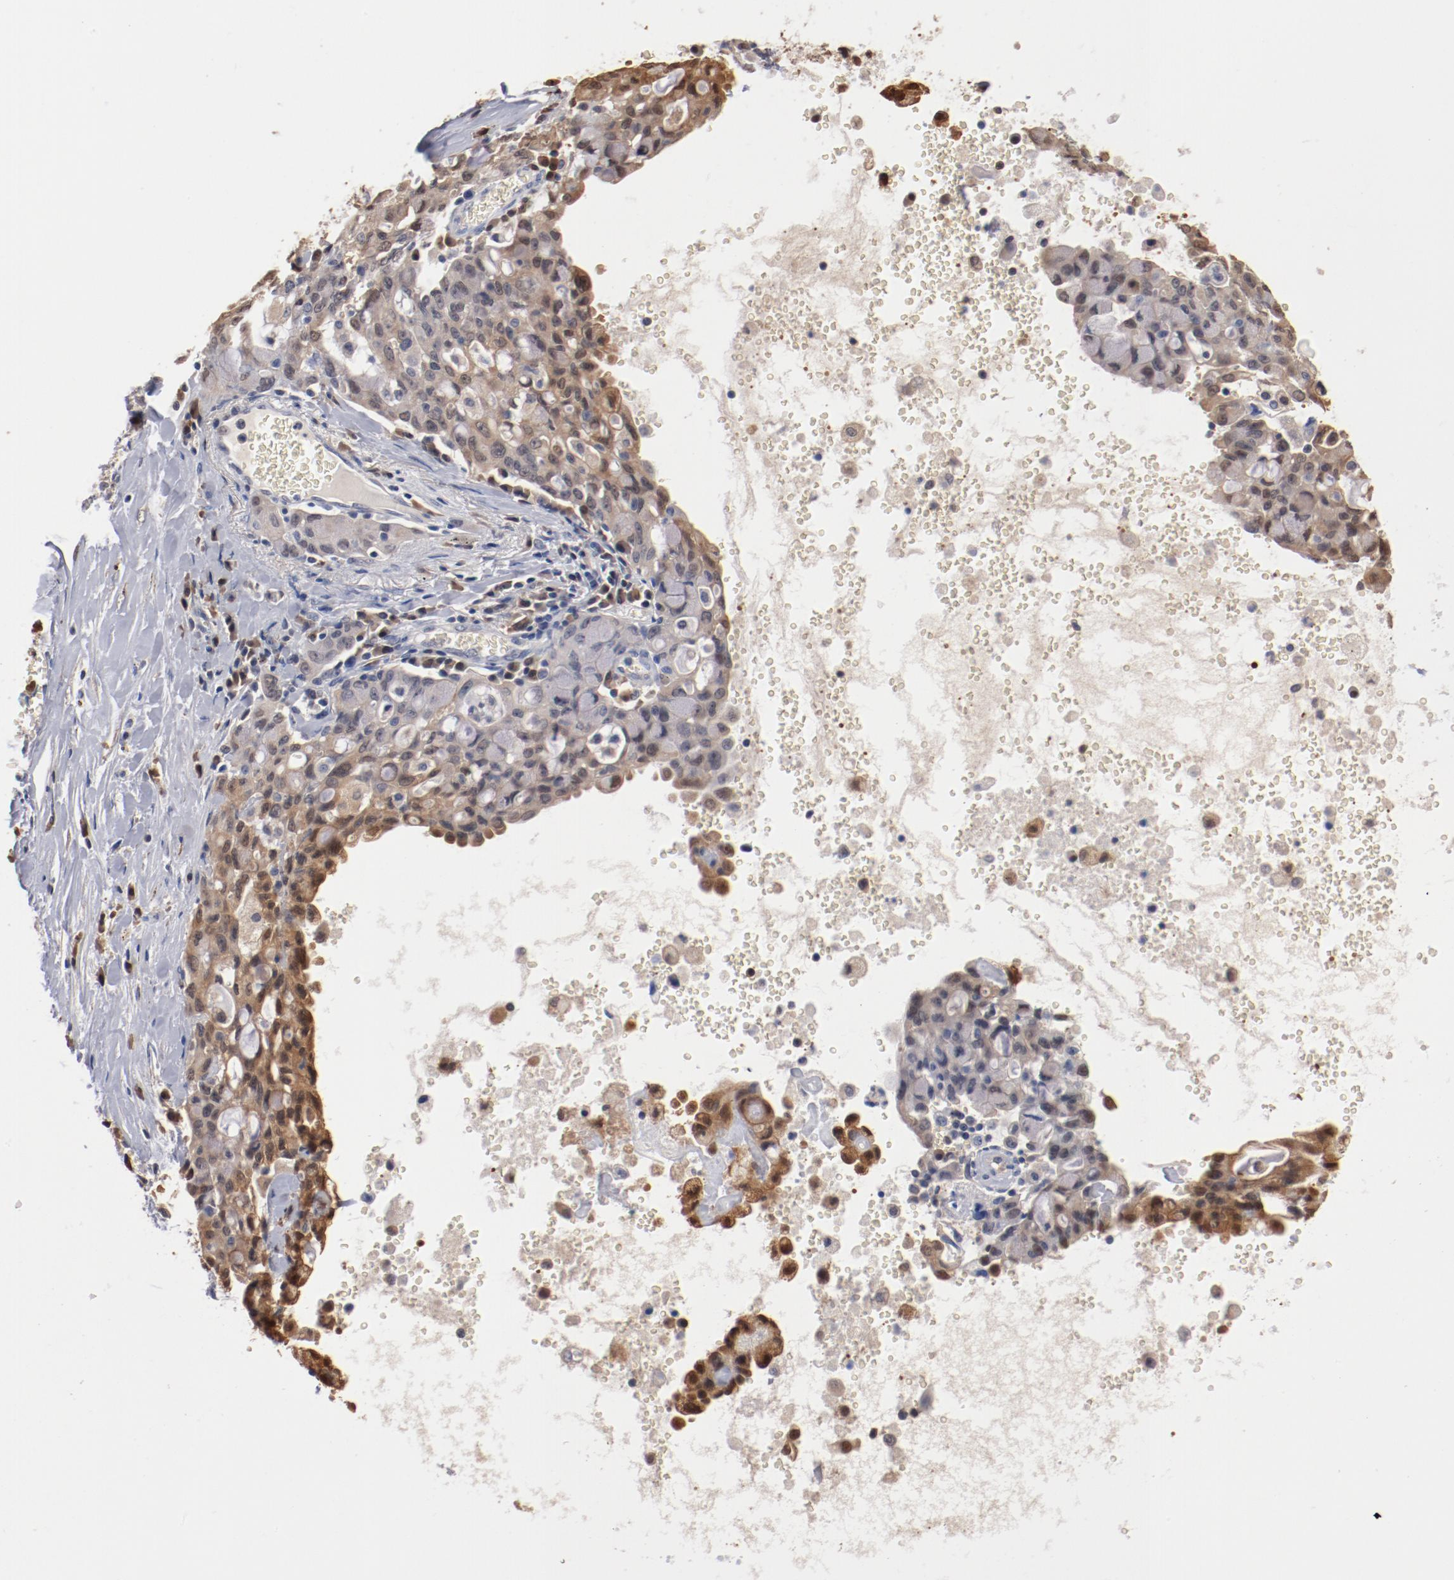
{"staining": {"intensity": "moderate", "quantity": "25%-75%", "location": "cytoplasmic/membranous"}, "tissue": "lung cancer", "cell_type": "Tumor cells", "image_type": "cancer", "snomed": [{"axis": "morphology", "description": "Adenocarcinoma, NOS"}, {"axis": "topography", "description": "Lung"}], "caption": "Immunohistochemistry of human lung cancer exhibits medium levels of moderate cytoplasmic/membranous positivity in approximately 25%-75% of tumor cells.", "gene": "MIF", "patient": {"sex": "female", "age": 44}}